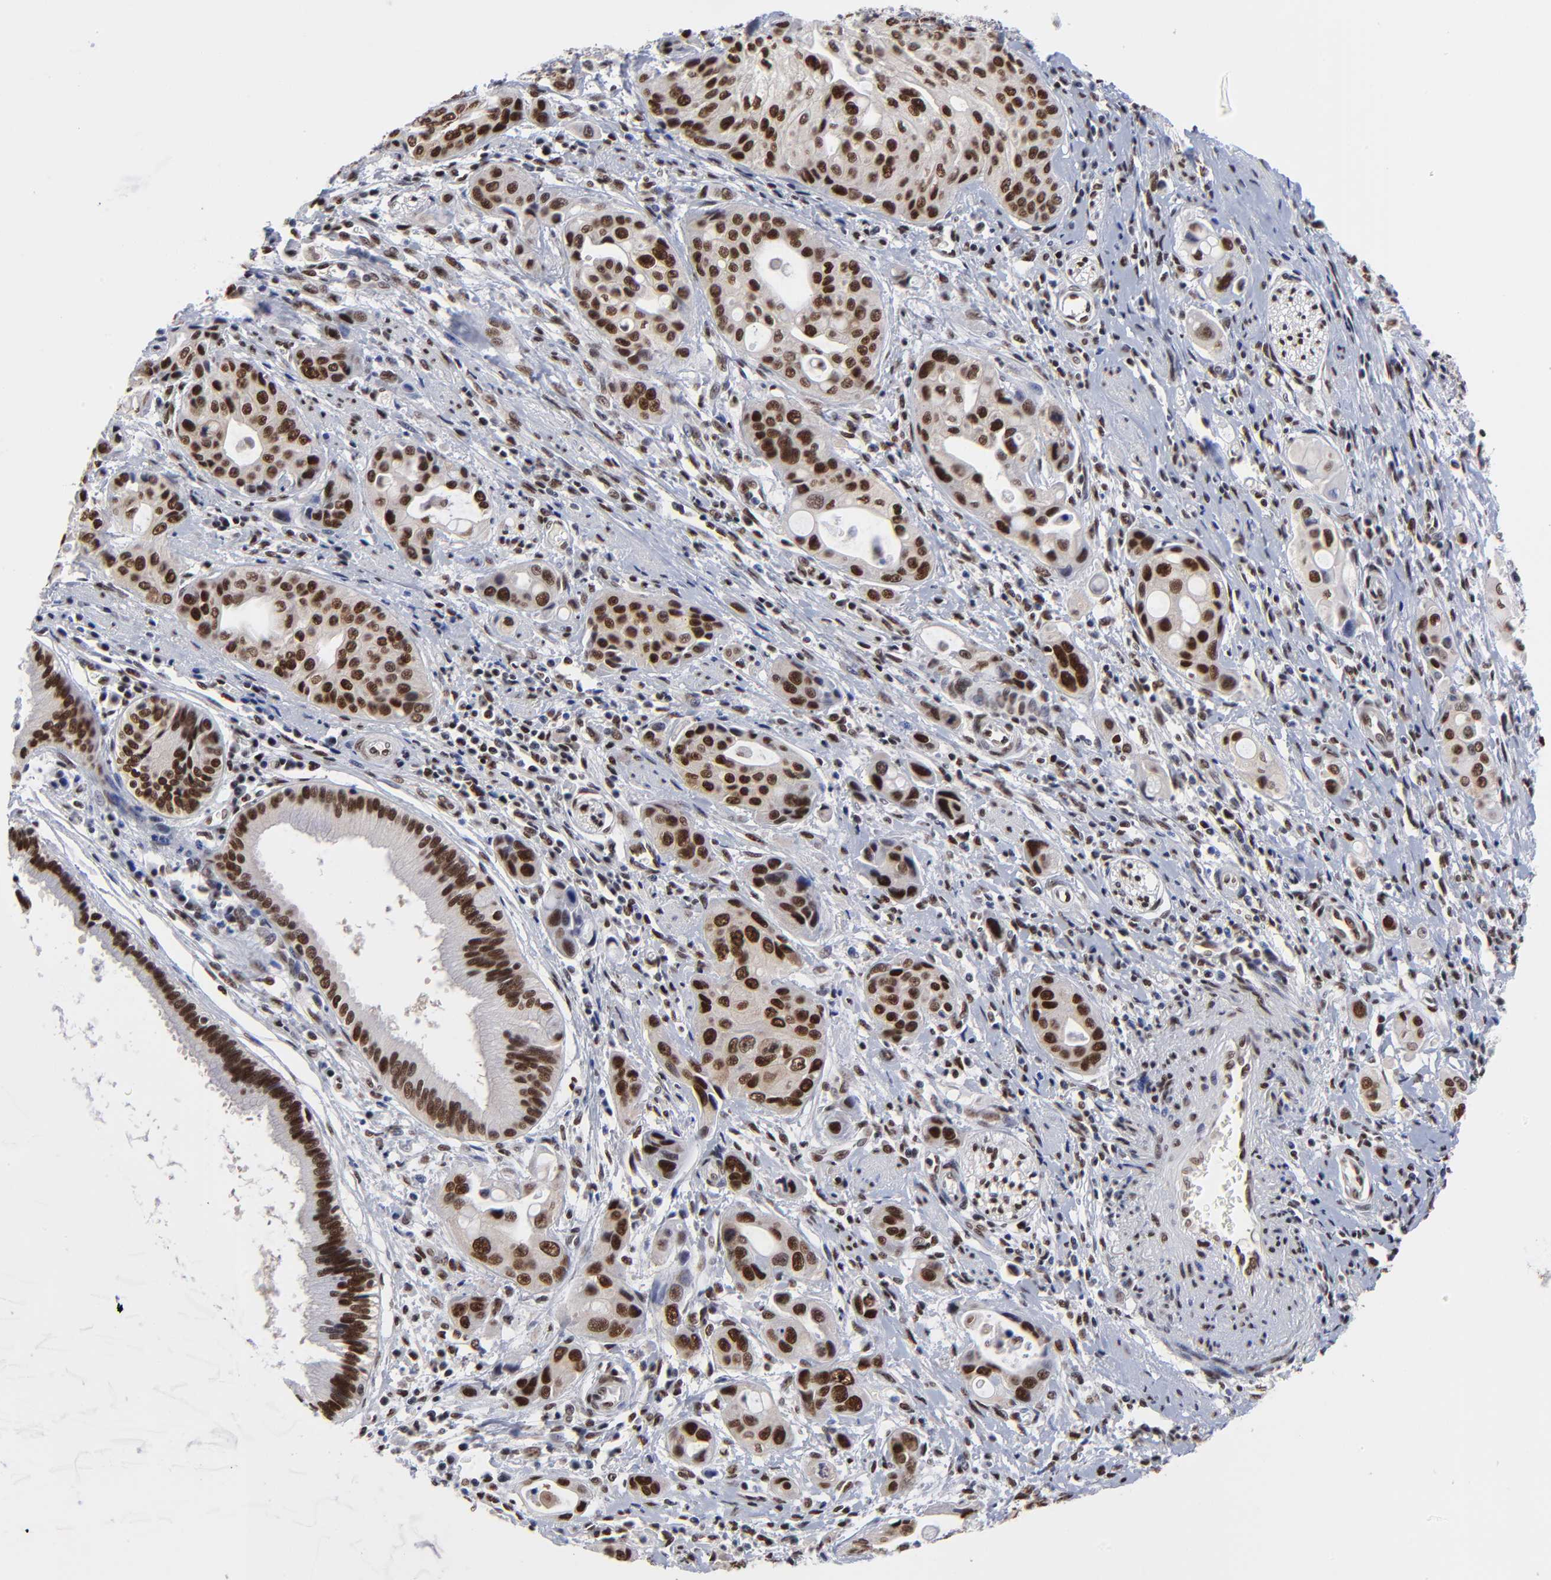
{"staining": {"intensity": "strong", "quantity": ">75%", "location": "nuclear"}, "tissue": "pancreatic cancer", "cell_type": "Tumor cells", "image_type": "cancer", "snomed": [{"axis": "morphology", "description": "Adenocarcinoma, NOS"}, {"axis": "topography", "description": "Pancreas"}], "caption": "Tumor cells display strong nuclear expression in about >75% of cells in adenocarcinoma (pancreatic).", "gene": "ZMYM3", "patient": {"sex": "female", "age": 60}}